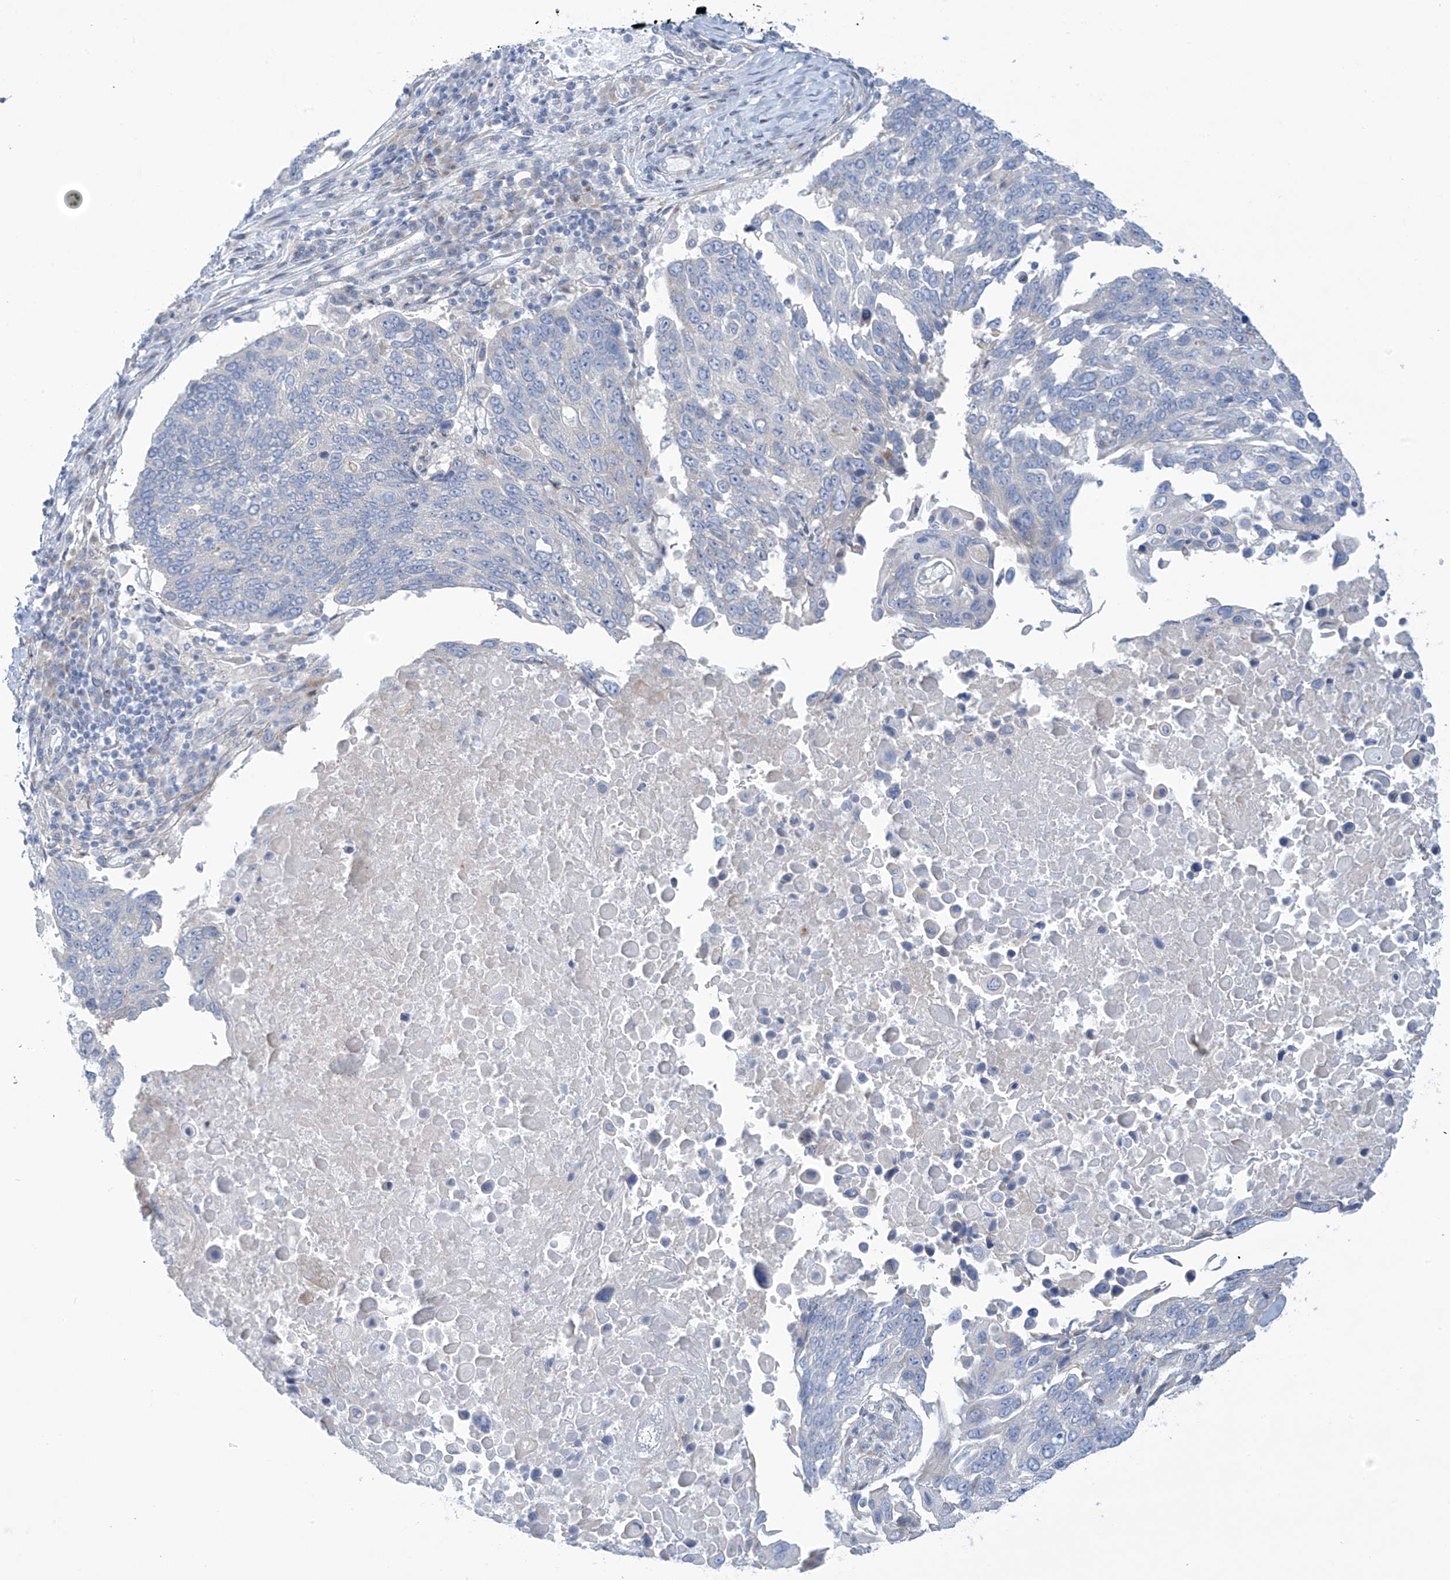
{"staining": {"intensity": "negative", "quantity": "none", "location": "none"}, "tissue": "lung cancer", "cell_type": "Tumor cells", "image_type": "cancer", "snomed": [{"axis": "morphology", "description": "Squamous cell carcinoma, NOS"}, {"axis": "topography", "description": "Lung"}], "caption": "An immunohistochemistry (IHC) image of lung cancer is shown. There is no staining in tumor cells of lung cancer. (Stains: DAB (3,3'-diaminobenzidine) immunohistochemistry with hematoxylin counter stain, Microscopy: brightfield microscopy at high magnification).", "gene": "TRMT2B", "patient": {"sex": "male", "age": 66}}